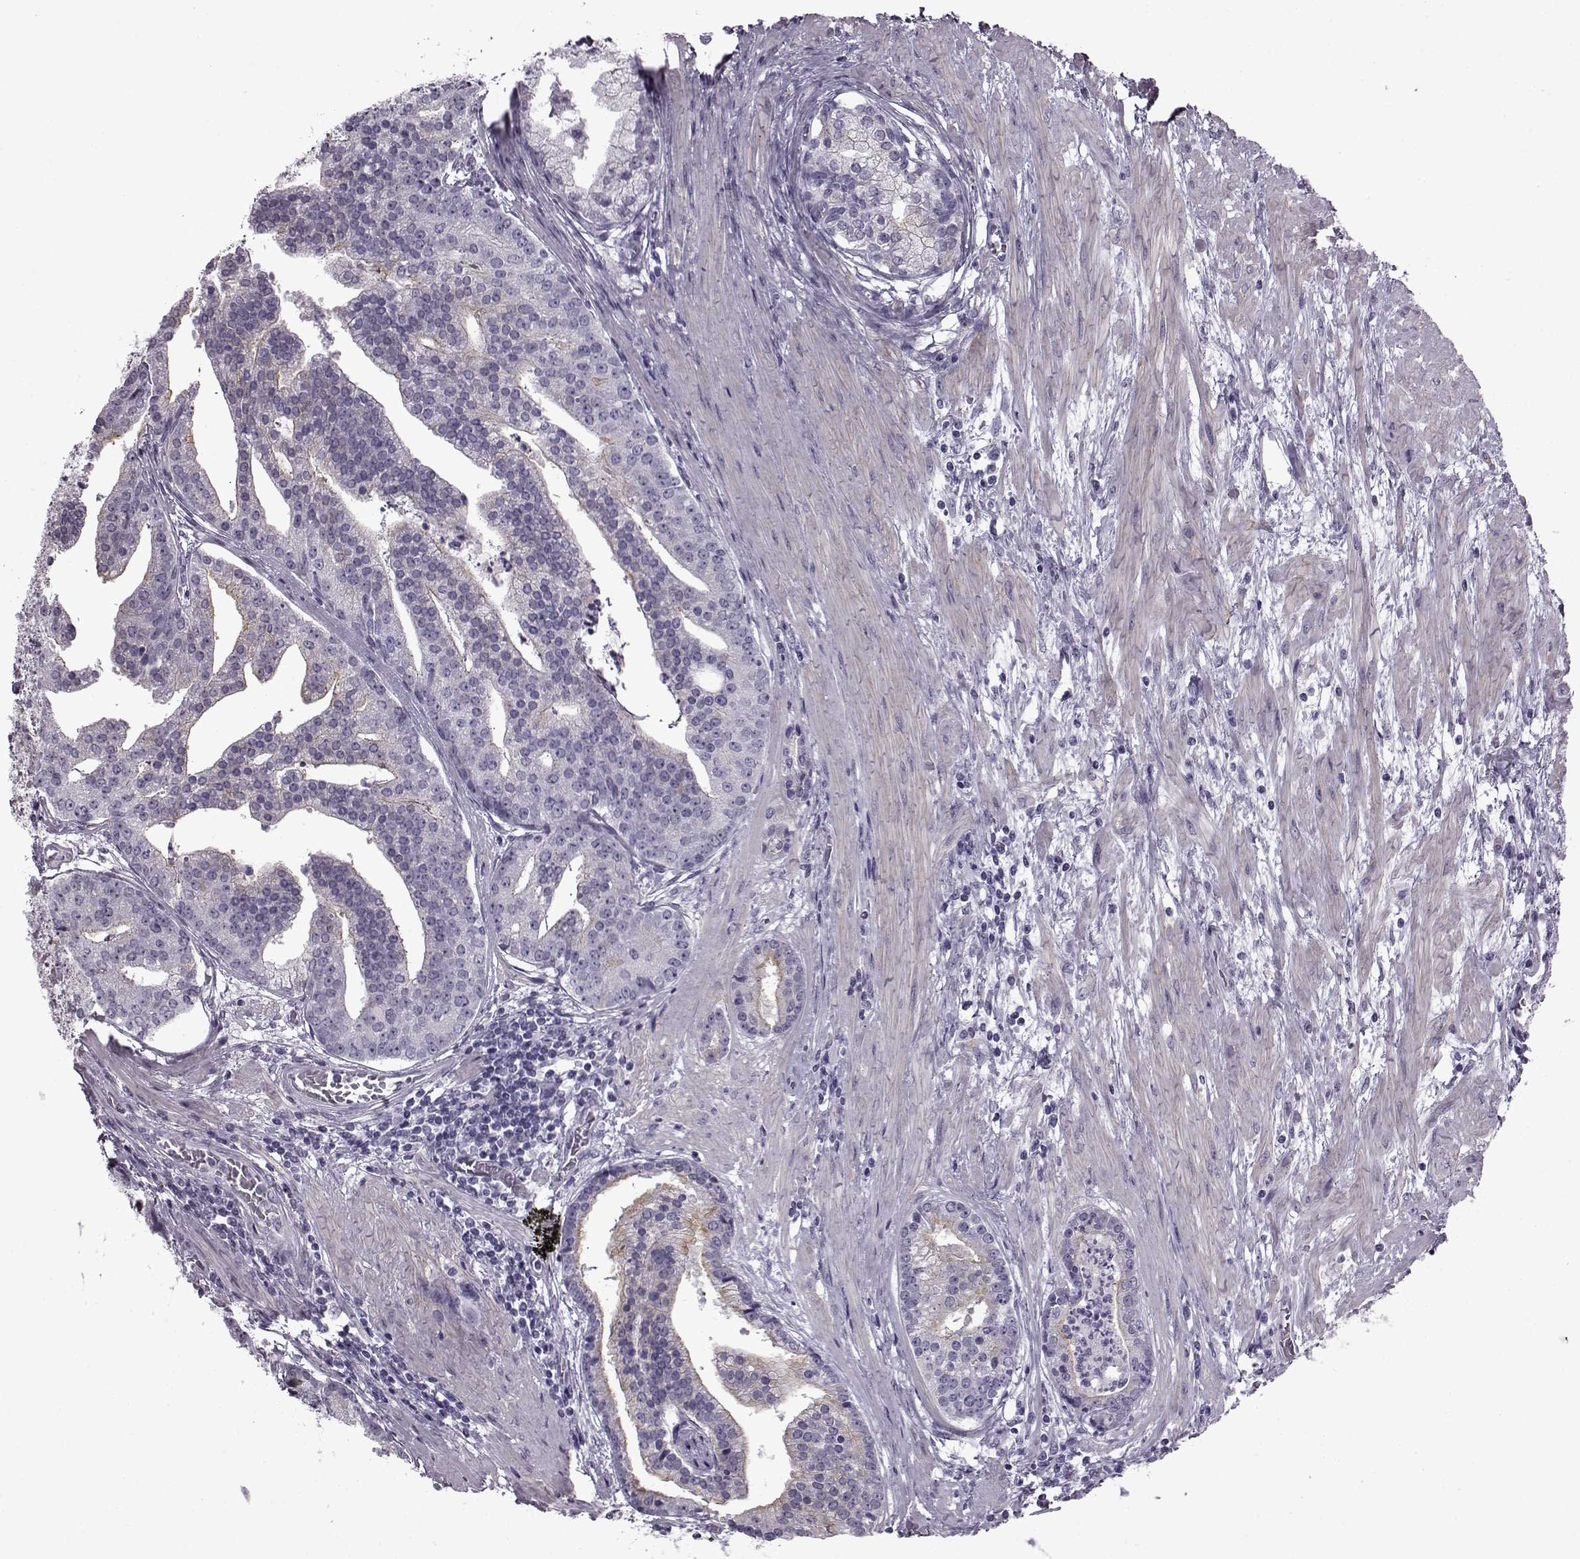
{"staining": {"intensity": "negative", "quantity": "none", "location": "none"}, "tissue": "prostate cancer", "cell_type": "Tumor cells", "image_type": "cancer", "snomed": [{"axis": "morphology", "description": "Adenocarcinoma, NOS"}, {"axis": "topography", "description": "Prostate and seminal vesicle, NOS"}, {"axis": "topography", "description": "Prostate"}], "caption": "The image displays no significant expression in tumor cells of prostate cancer.", "gene": "SLC28A2", "patient": {"sex": "male", "age": 44}}